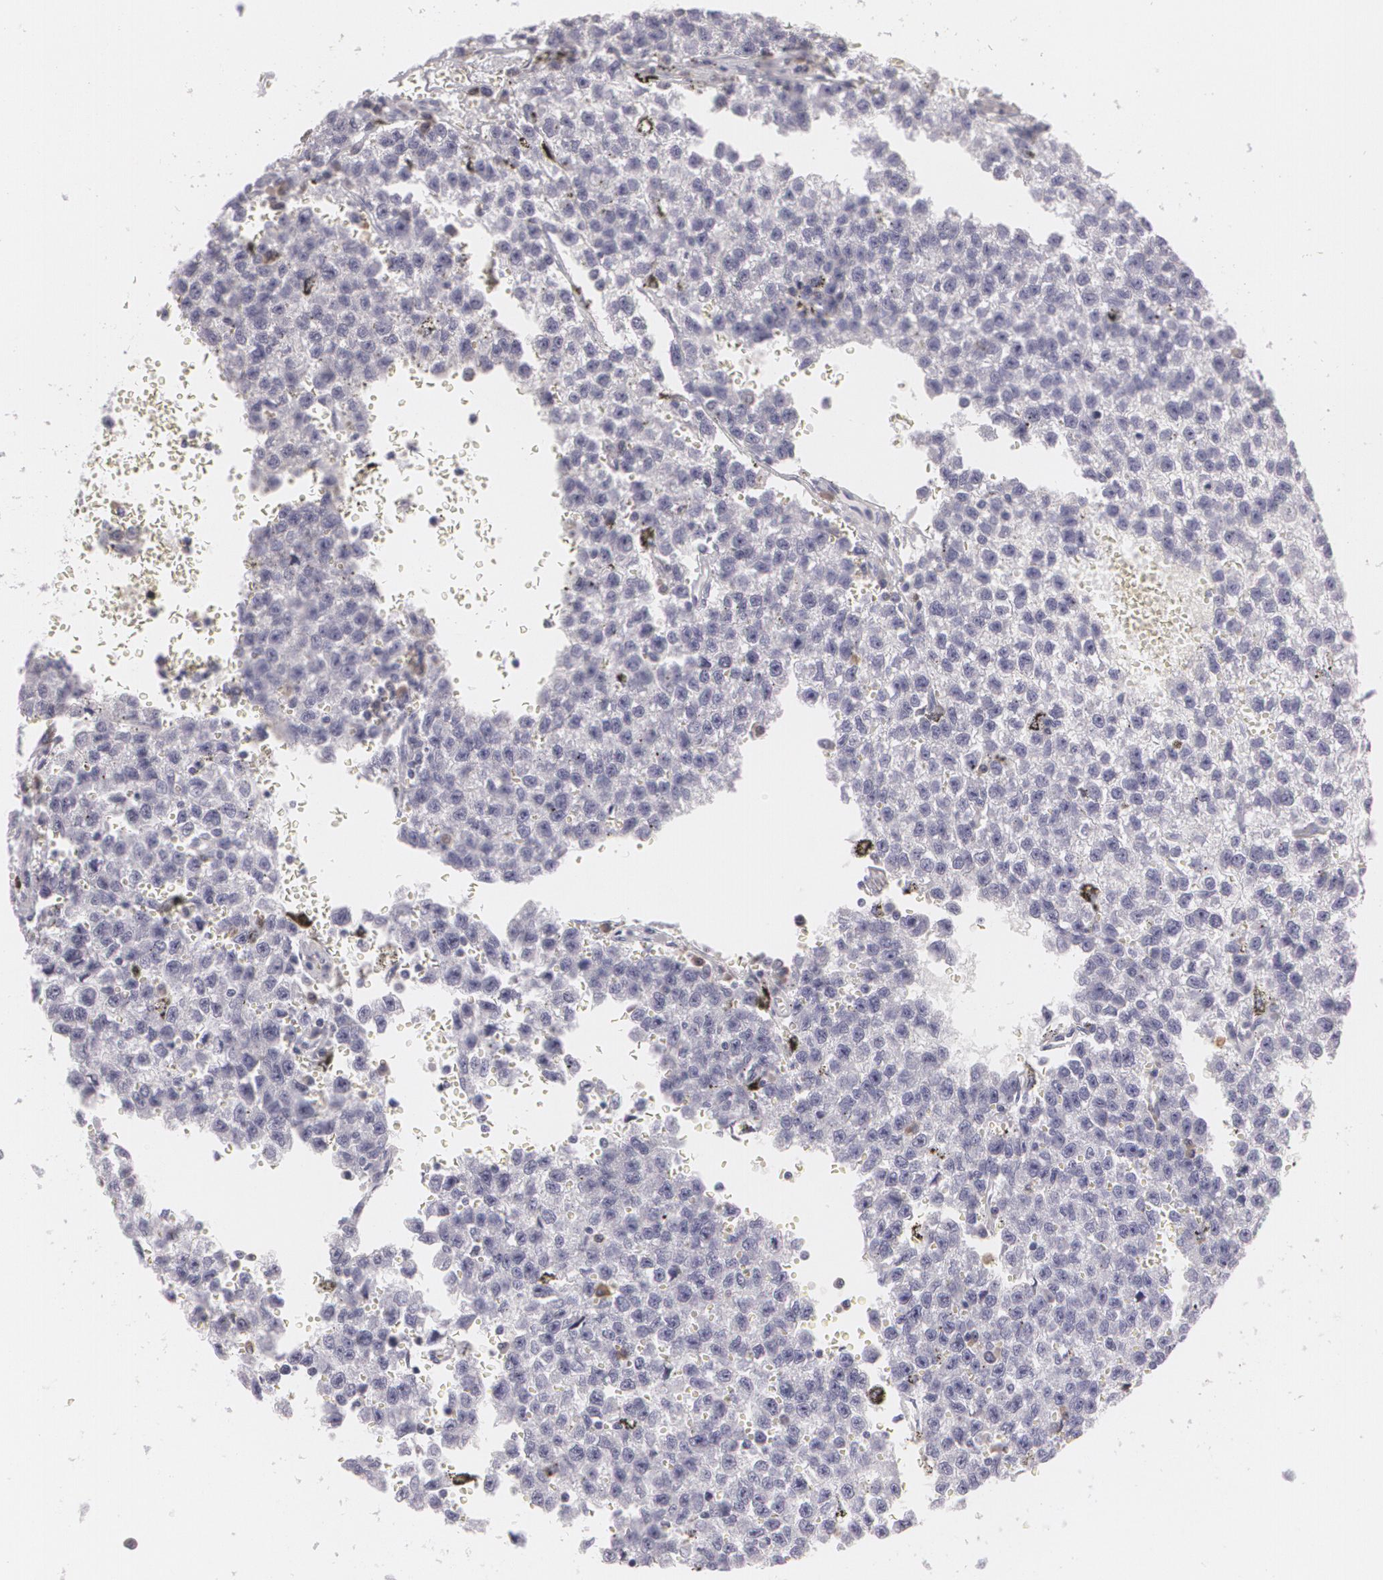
{"staining": {"intensity": "negative", "quantity": "none", "location": "none"}, "tissue": "testis cancer", "cell_type": "Tumor cells", "image_type": "cancer", "snomed": [{"axis": "morphology", "description": "Seminoma, NOS"}, {"axis": "topography", "description": "Testis"}], "caption": "This is a micrograph of immunohistochemistry staining of testis cancer (seminoma), which shows no positivity in tumor cells.", "gene": "MAP2", "patient": {"sex": "male", "age": 35}}